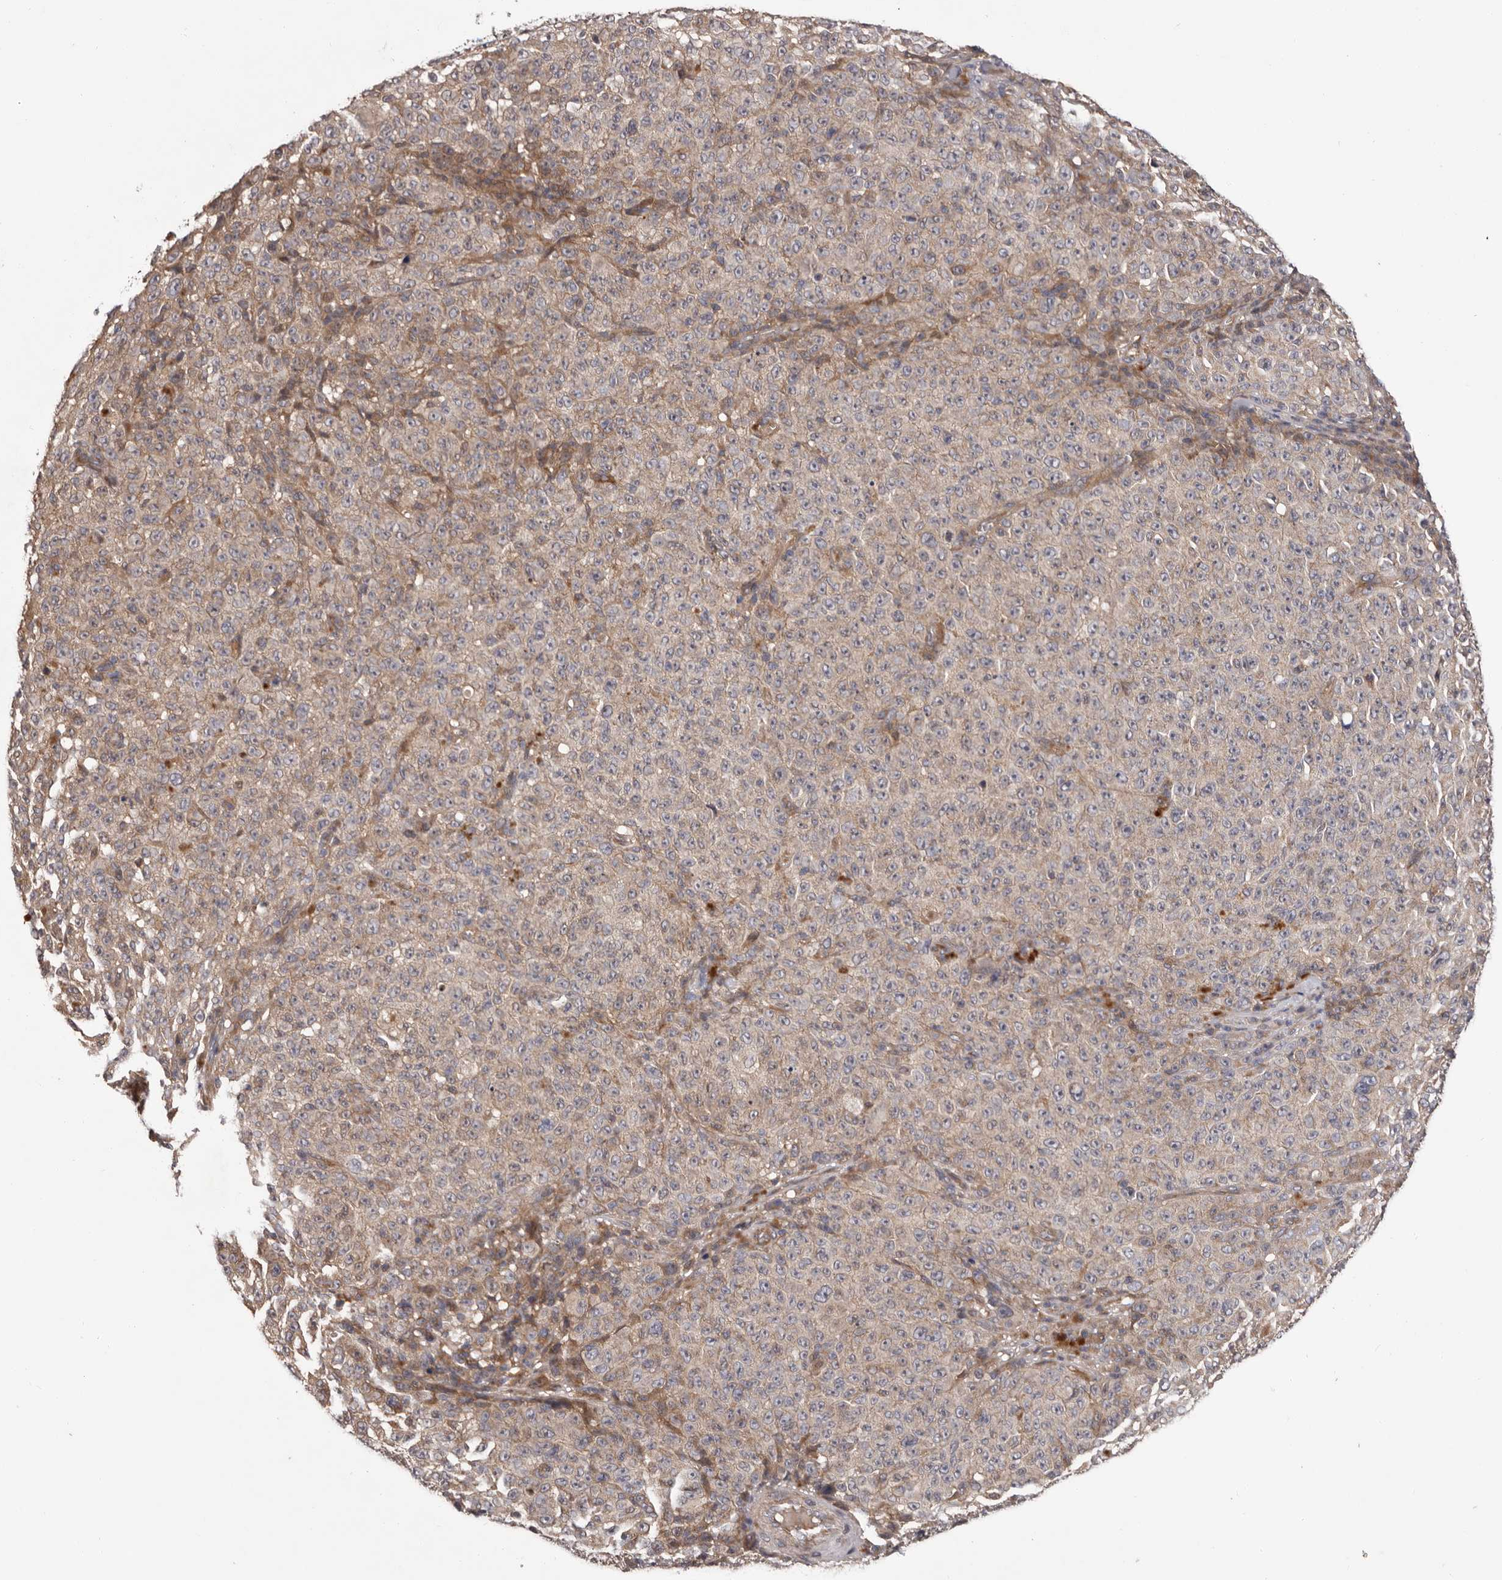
{"staining": {"intensity": "weak", "quantity": "<25%", "location": "cytoplasmic/membranous"}, "tissue": "melanoma", "cell_type": "Tumor cells", "image_type": "cancer", "snomed": [{"axis": "morphology", "description": "Malignant melanoma, NOS"}, {"axis": "topography", "description": "Skin"}], "caption": "Tumor cells are negative for protein expression in human malignant melanoma.", "gene": "PRKD1", "patient": {"sex": "female", "age": 82}}